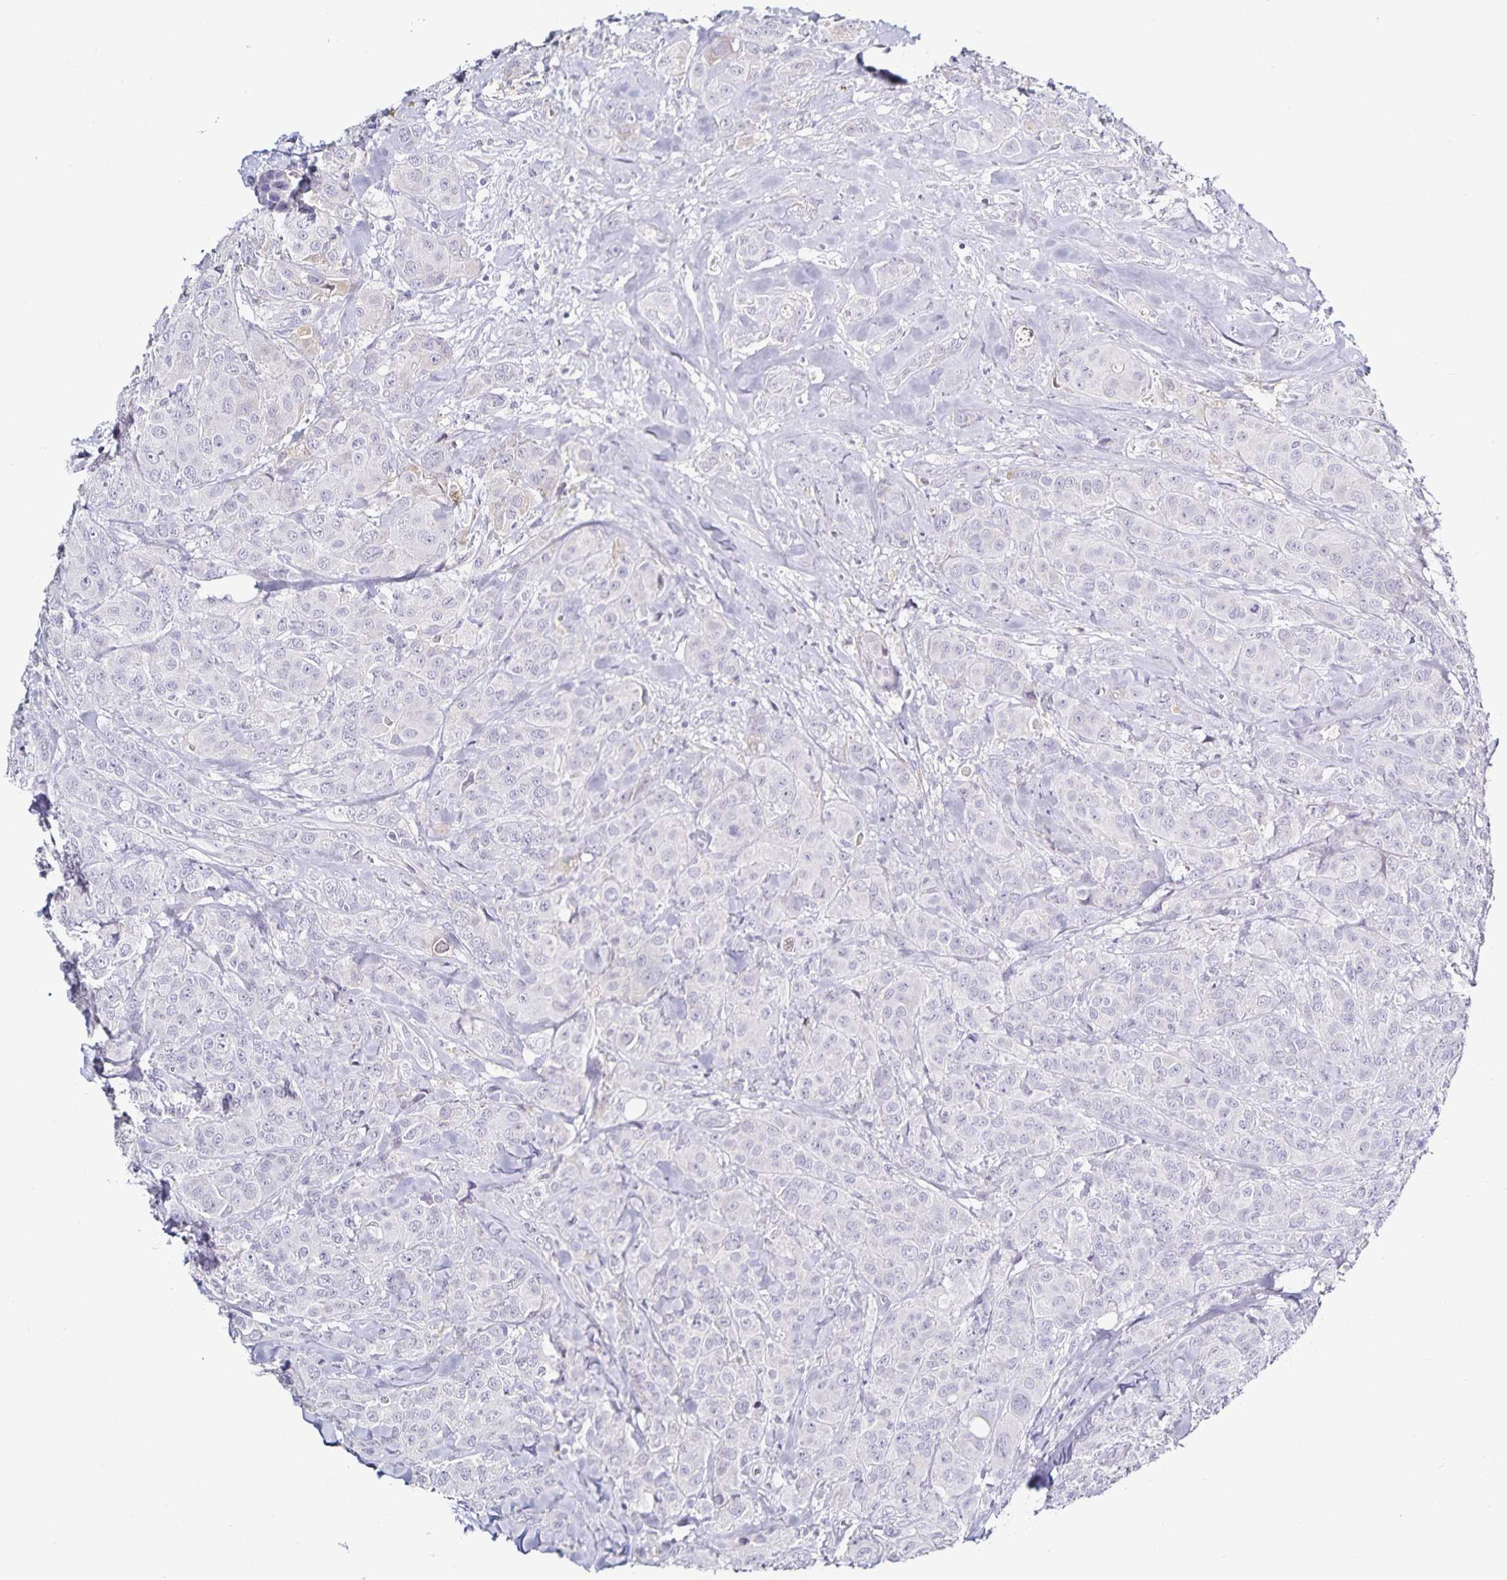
{"staining": {"intensity": "negative", "quantity": "none", "location": "none"}, "tissue": "breast cancer", "cell_type": "Tumor cells", "image_type": "cancer", "snomed": [{"axis": "morphology", "description": "Normal tissue, NOS"}, {"axis": "morphology", "description": "Duct carcinoma"}, {"axis": "topography", "description": "Breast"}], "caption": "The micrograph demonstrates no significant positivity in tumor cells of breast cancer.", "gene": "TTR", "patient": {"sex": "female", "age": 43}}